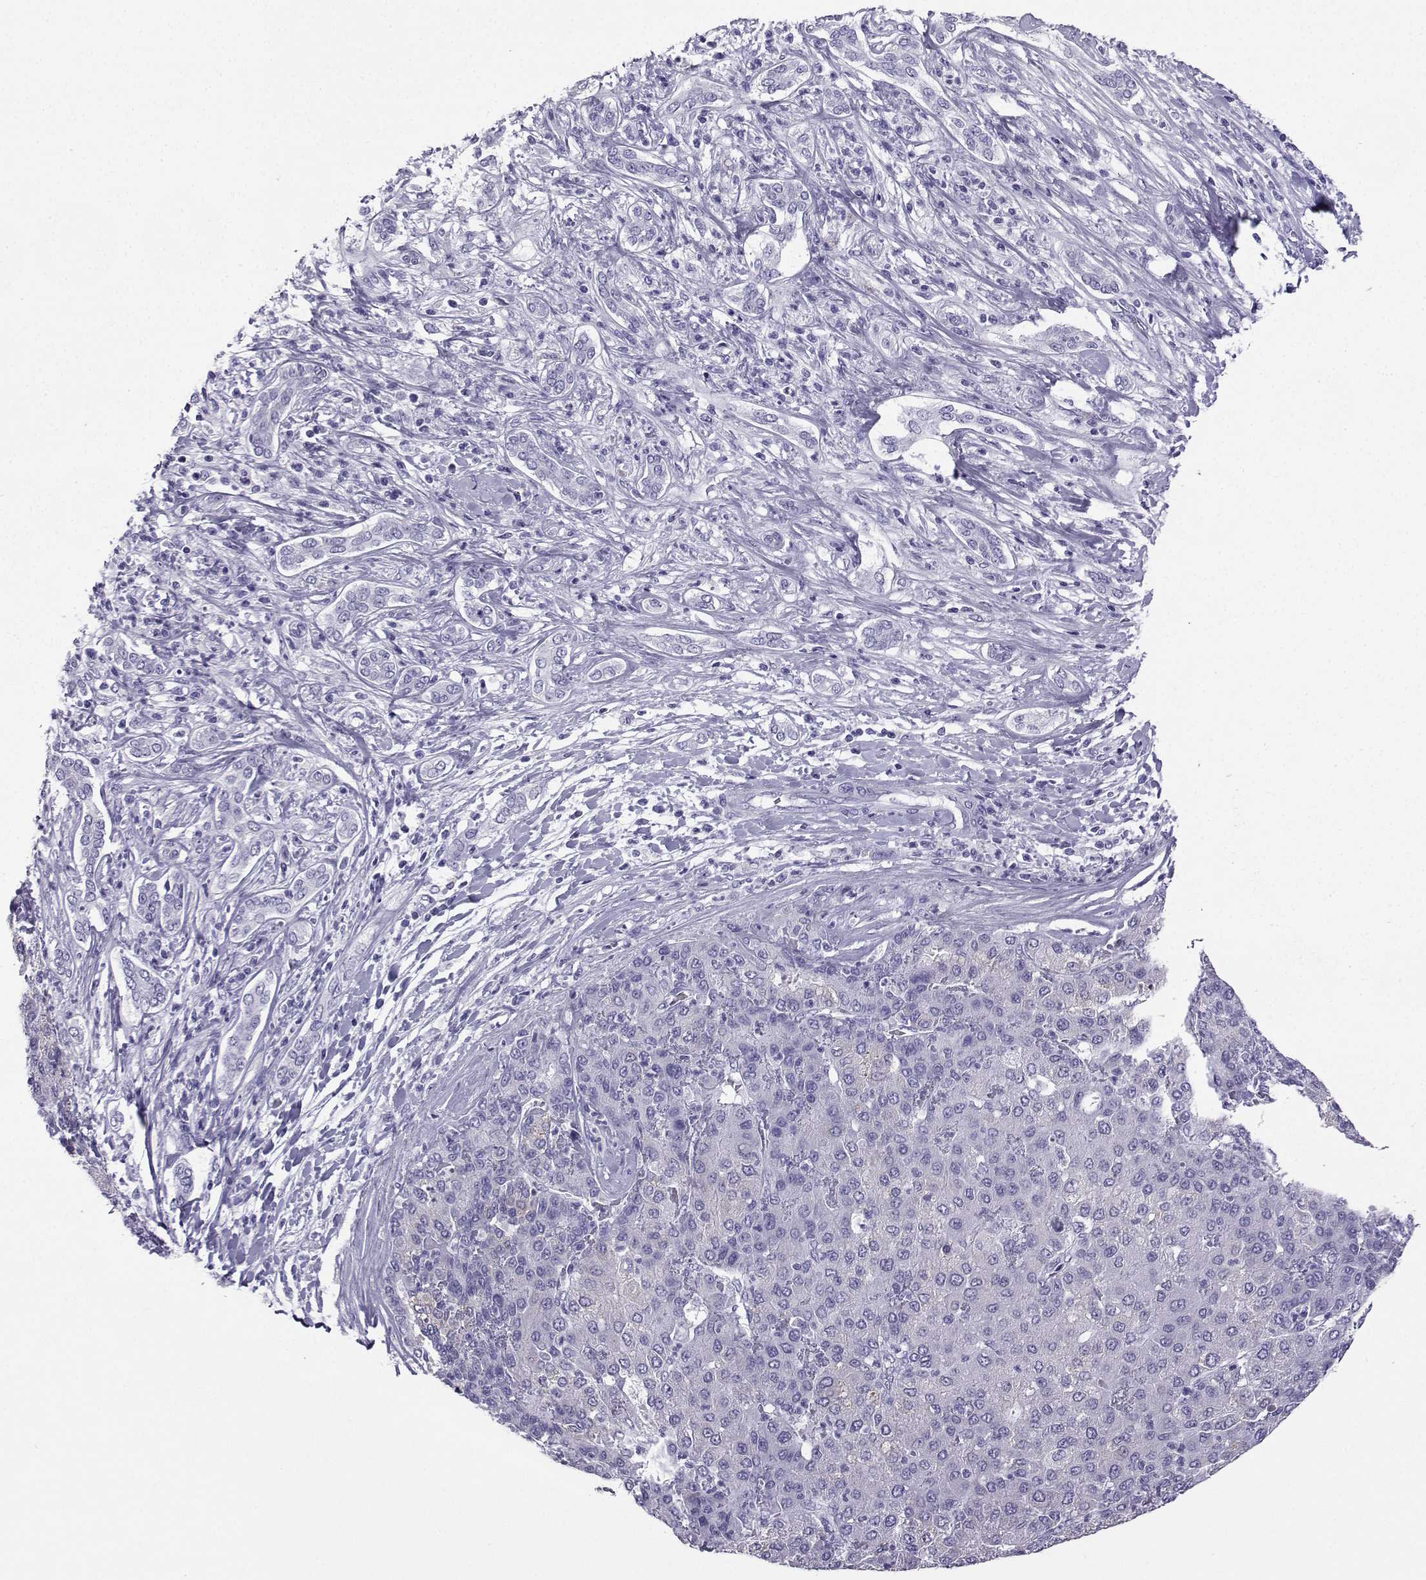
{"staining": {"intensity": "negative", "quantity": "none", "location": "none"}, "tissue": "liver cancer", "cell_type": "Tumor cells", "image_type": "cancer", "snomed": [{"axis": "morphology", "description": "Carcinoma, Hepatocellular, NOS"}, {"axis": "topography", "description": "Liver"}], "caption": "Human hepatocellular carcinoma (liver) stained for a protein using immunohistochemistry (IHC) shows no staining in tumor cells.", "gene": "SLC18A2", "patient": {"sex": "male", "age": 65}}